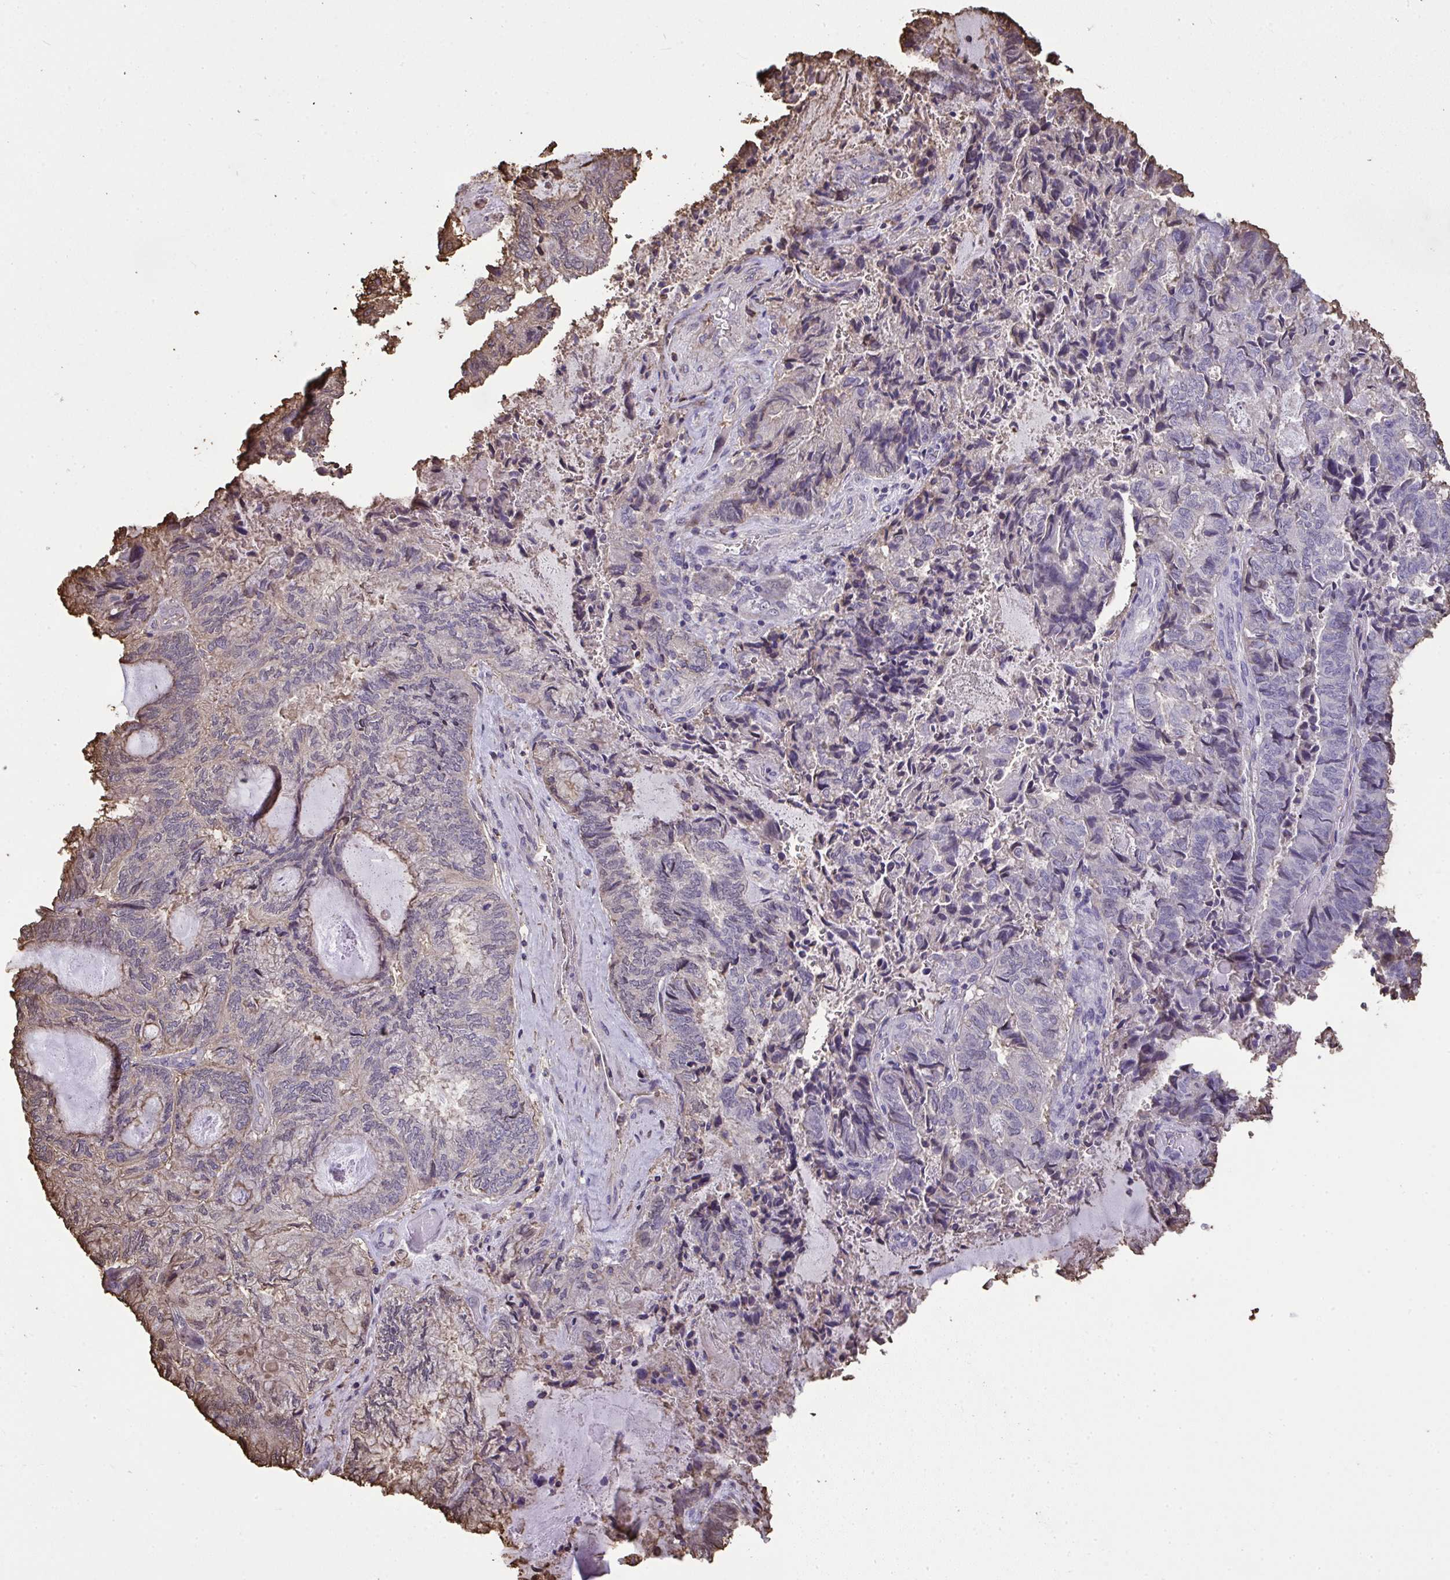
{"staining": {"intensity": "weak", "quantity": "<25%", "location": "cytoplasmic/membranous"}, "tissue": "endometrial cancer", "cell_type": "Tumor cells", "image_type": "cancer", "snomed": [{"axis": "morphology", "description": "Adenocarcinoma, NOS"}, {"axis": "topography", "description": "Endometrium"}], "caption": "The image demonstrates no staining of tumor cells in adenocarcinoma (endometrial).", "gene": "ANXA5", "patient": {"sex": "female", "age": 80}}